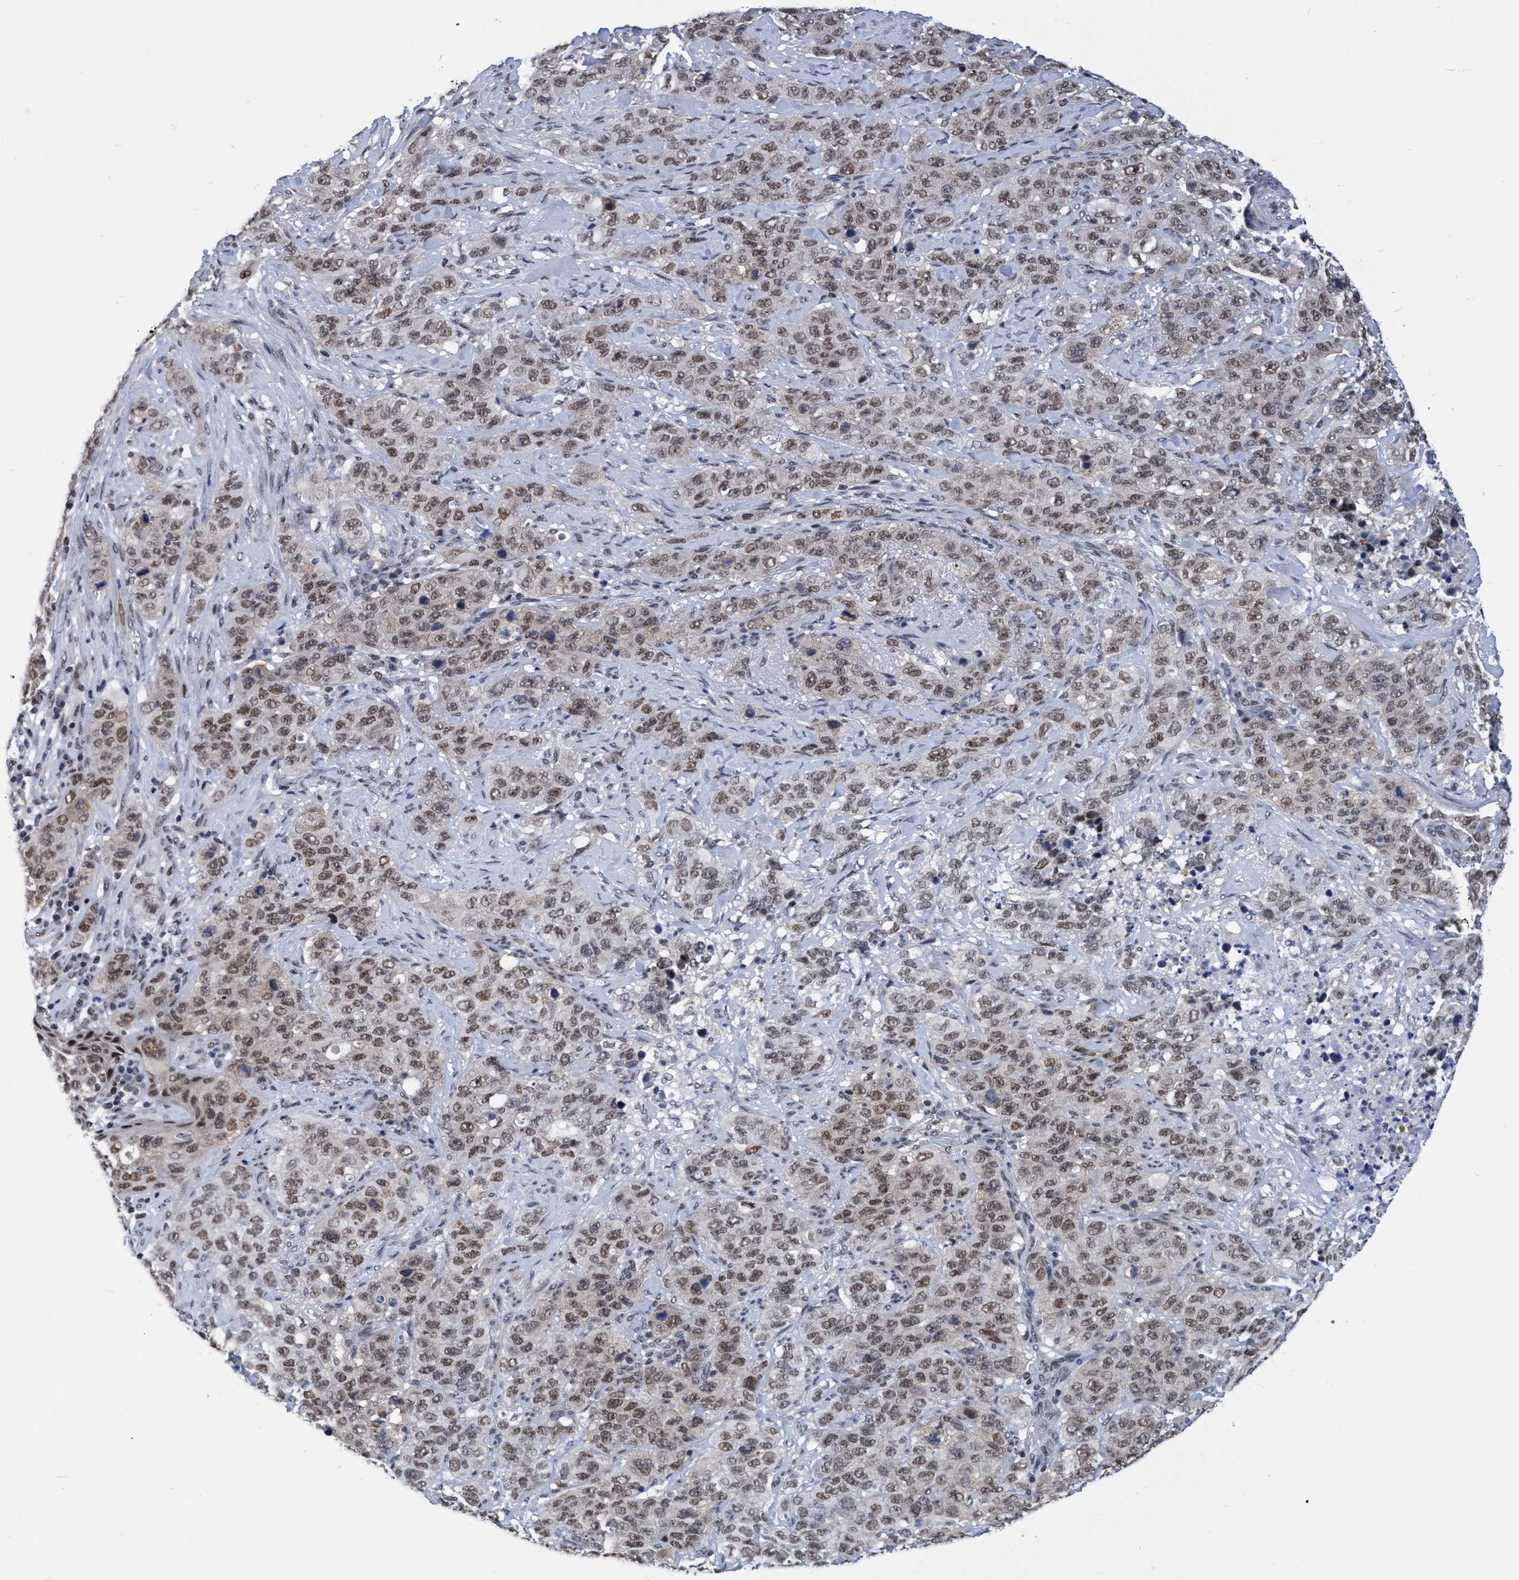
{"staining": {"intensity": "weak", "quantity": ">75%", "location": "nuclear"}, "tissue": "stomach cancer", "cell_type": "Tumor cells", "image_type": "cancer", "snomed": [{"axis": "morphology", "description": "Adenocarcinoma, NOS"}, {"axis": "topography", "description": "Stomach"}], "caption": "Weak nuclear positivity for a protein is identified in about >75% of tumor cells of adenocarcinoma (stomach) using immunohistochemistry (IHC).", "gene": "C9orf78", "patient": {"sex": "male", "age": 48}}